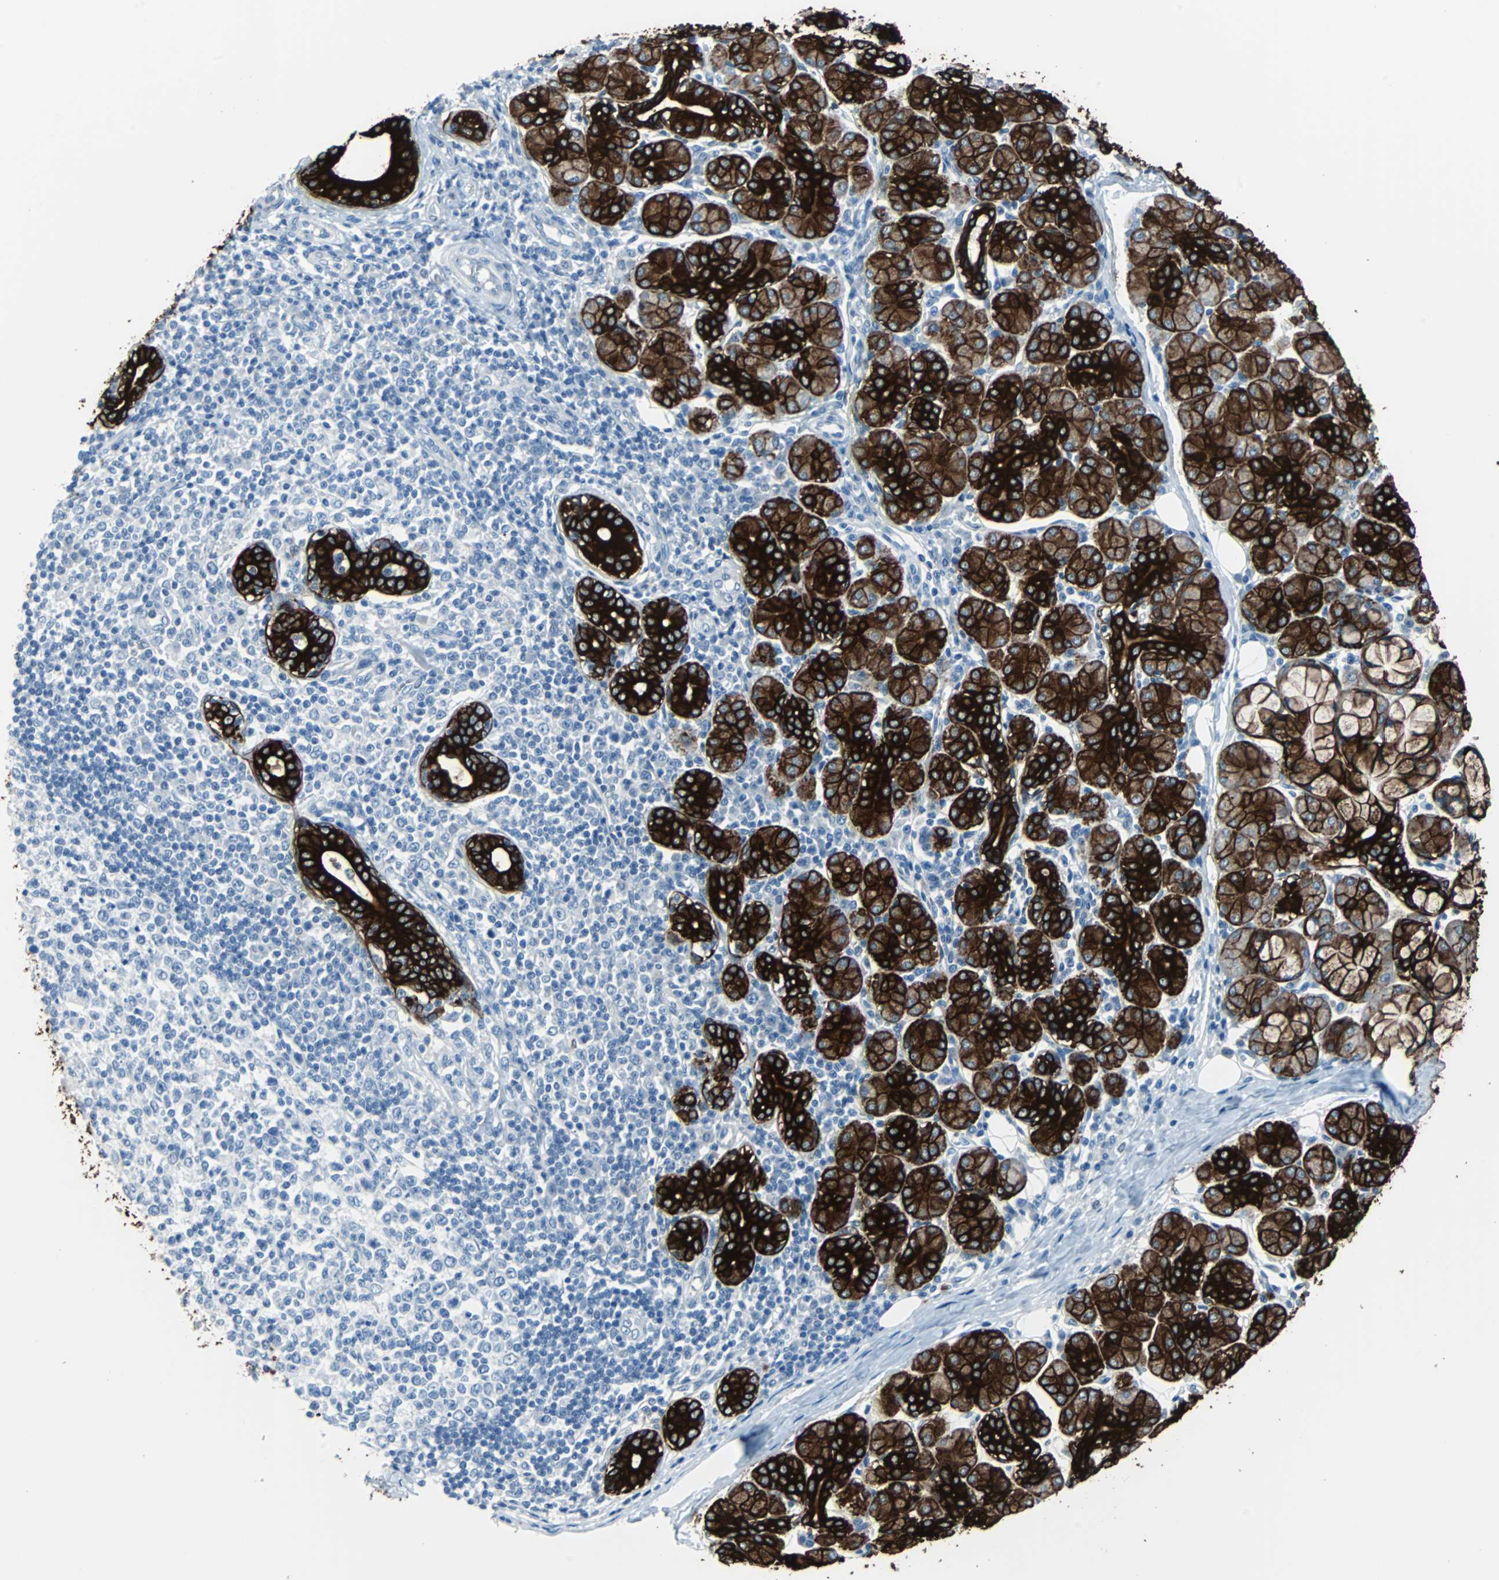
{"staining": {"intensity": "strong", "quantity": ">75%", "location": "cytoplasmic/membranous"}, "tissue": "salivary gland", "cell_type": "Glandular cells", "image_type": "normal", "snomed": [{"axis": "morphology", "description": "Normal tissue, NOS"}, {"axis": "morphology", "description": "Inflammation, NOS"}, {"axis": "topography", "description": "Lymph node"}, {"axis": "topography", "description": "Salivary gland"}], "caption": "This image demonstrates immunohistochemistry (IHC) staining of unremarkable human salivary gland, with high strong cytoplasmic/membranous staining in about >75% of glandular cells.", "gene": "KRT7", "patient": {"sex": "male", "age": 3}}